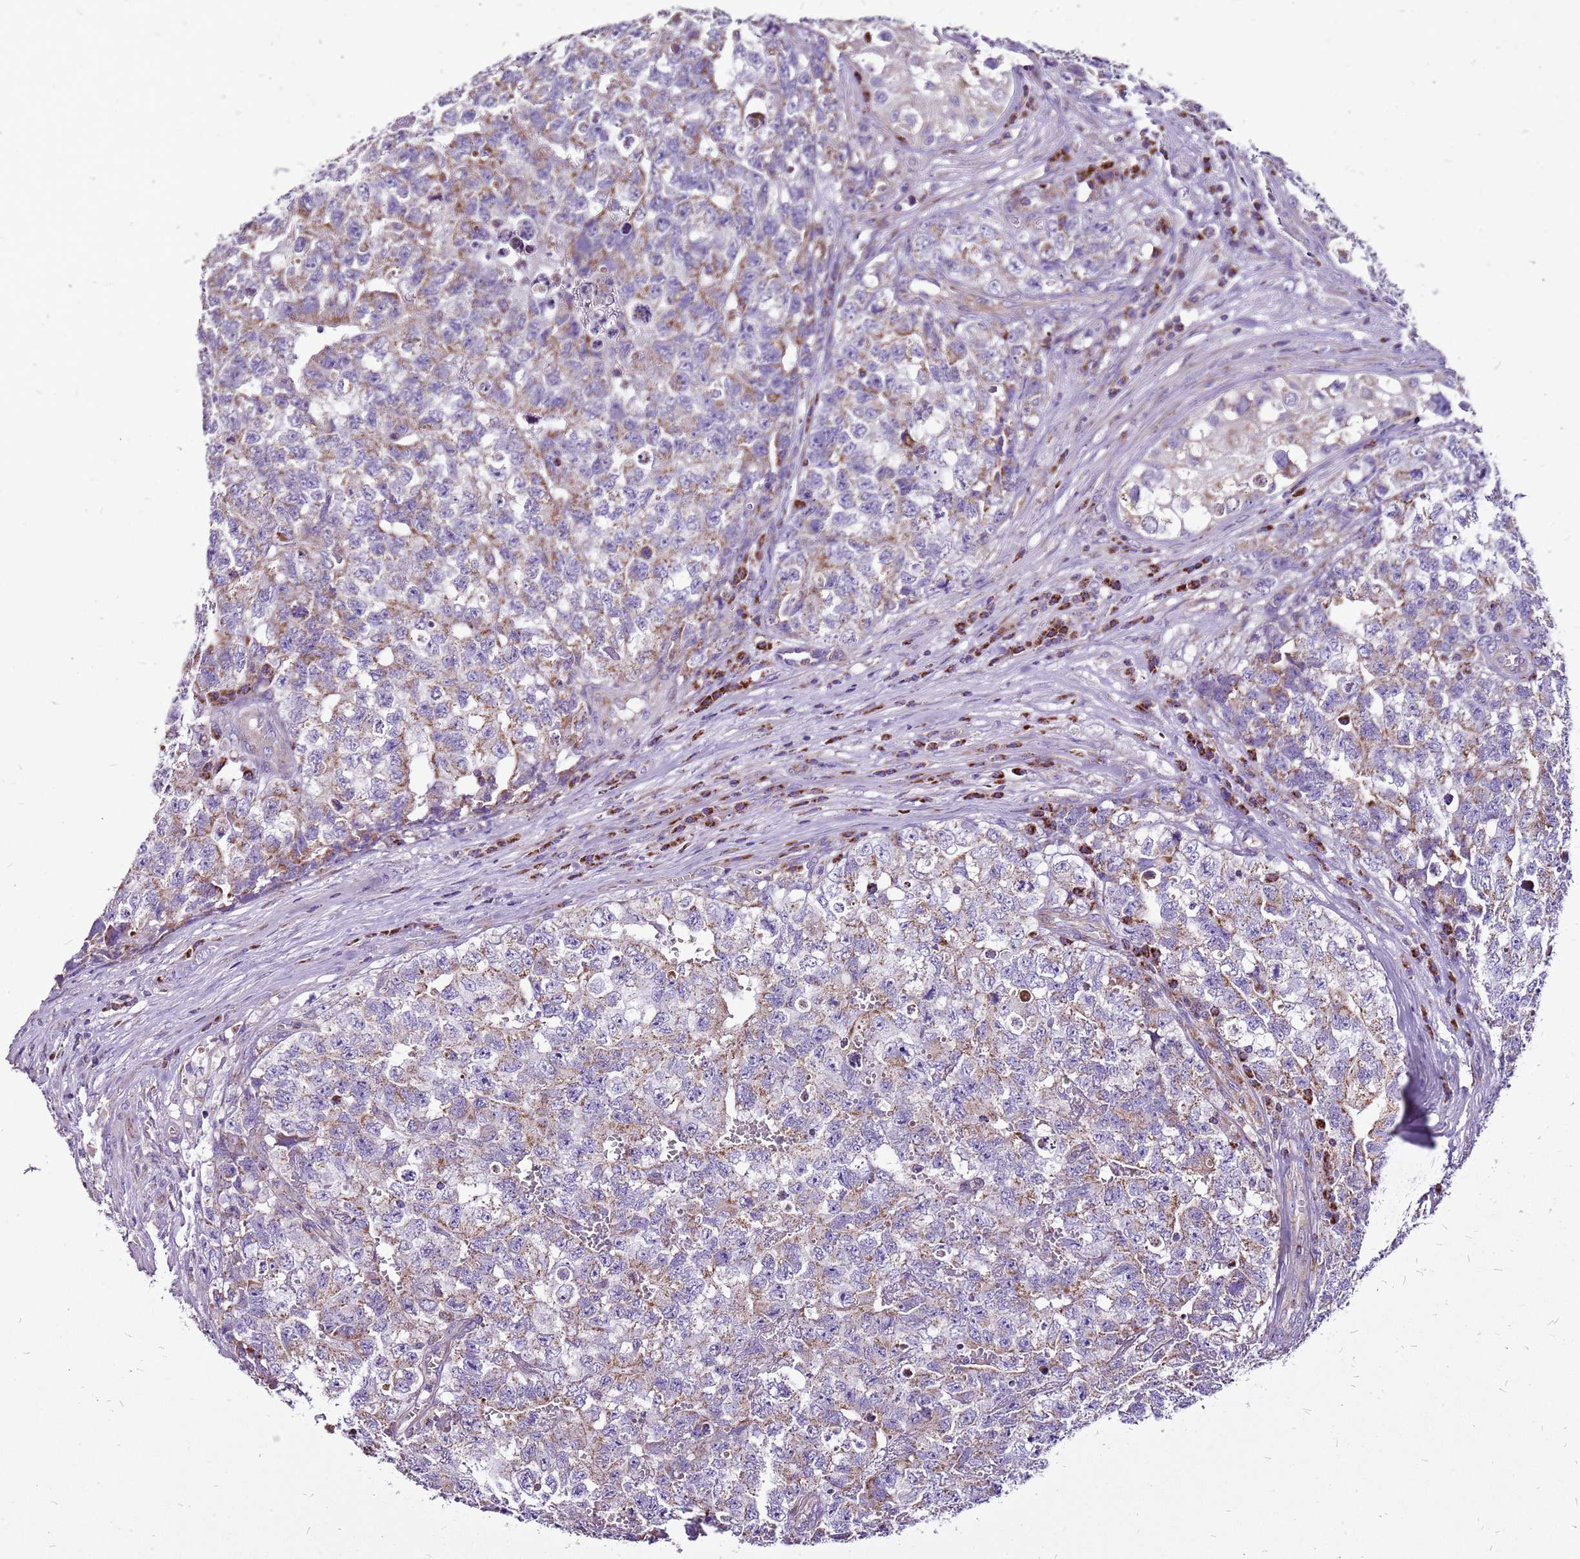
{"staining": {"intensity": "weak", "quantity": "25%-75%", "location": "cytoplasmic/membranous"}, "tissue": "testis cancer", "cell_type": "Tumor cells", "image_type": "cancer", "snomed": [{"axis": "morphology", "description": "Carcinoma, Embryonal, NOS"}, {"axis": "topography", "description": "Testis"}], "caption": "A photomicrograph of testis embryonal carcinoma stained for a protein shows weak cytoplasmic/membranous brown staining in tumor cells.", "gene": "GCDH", "patient": {"sex": "male", "age": 31}}